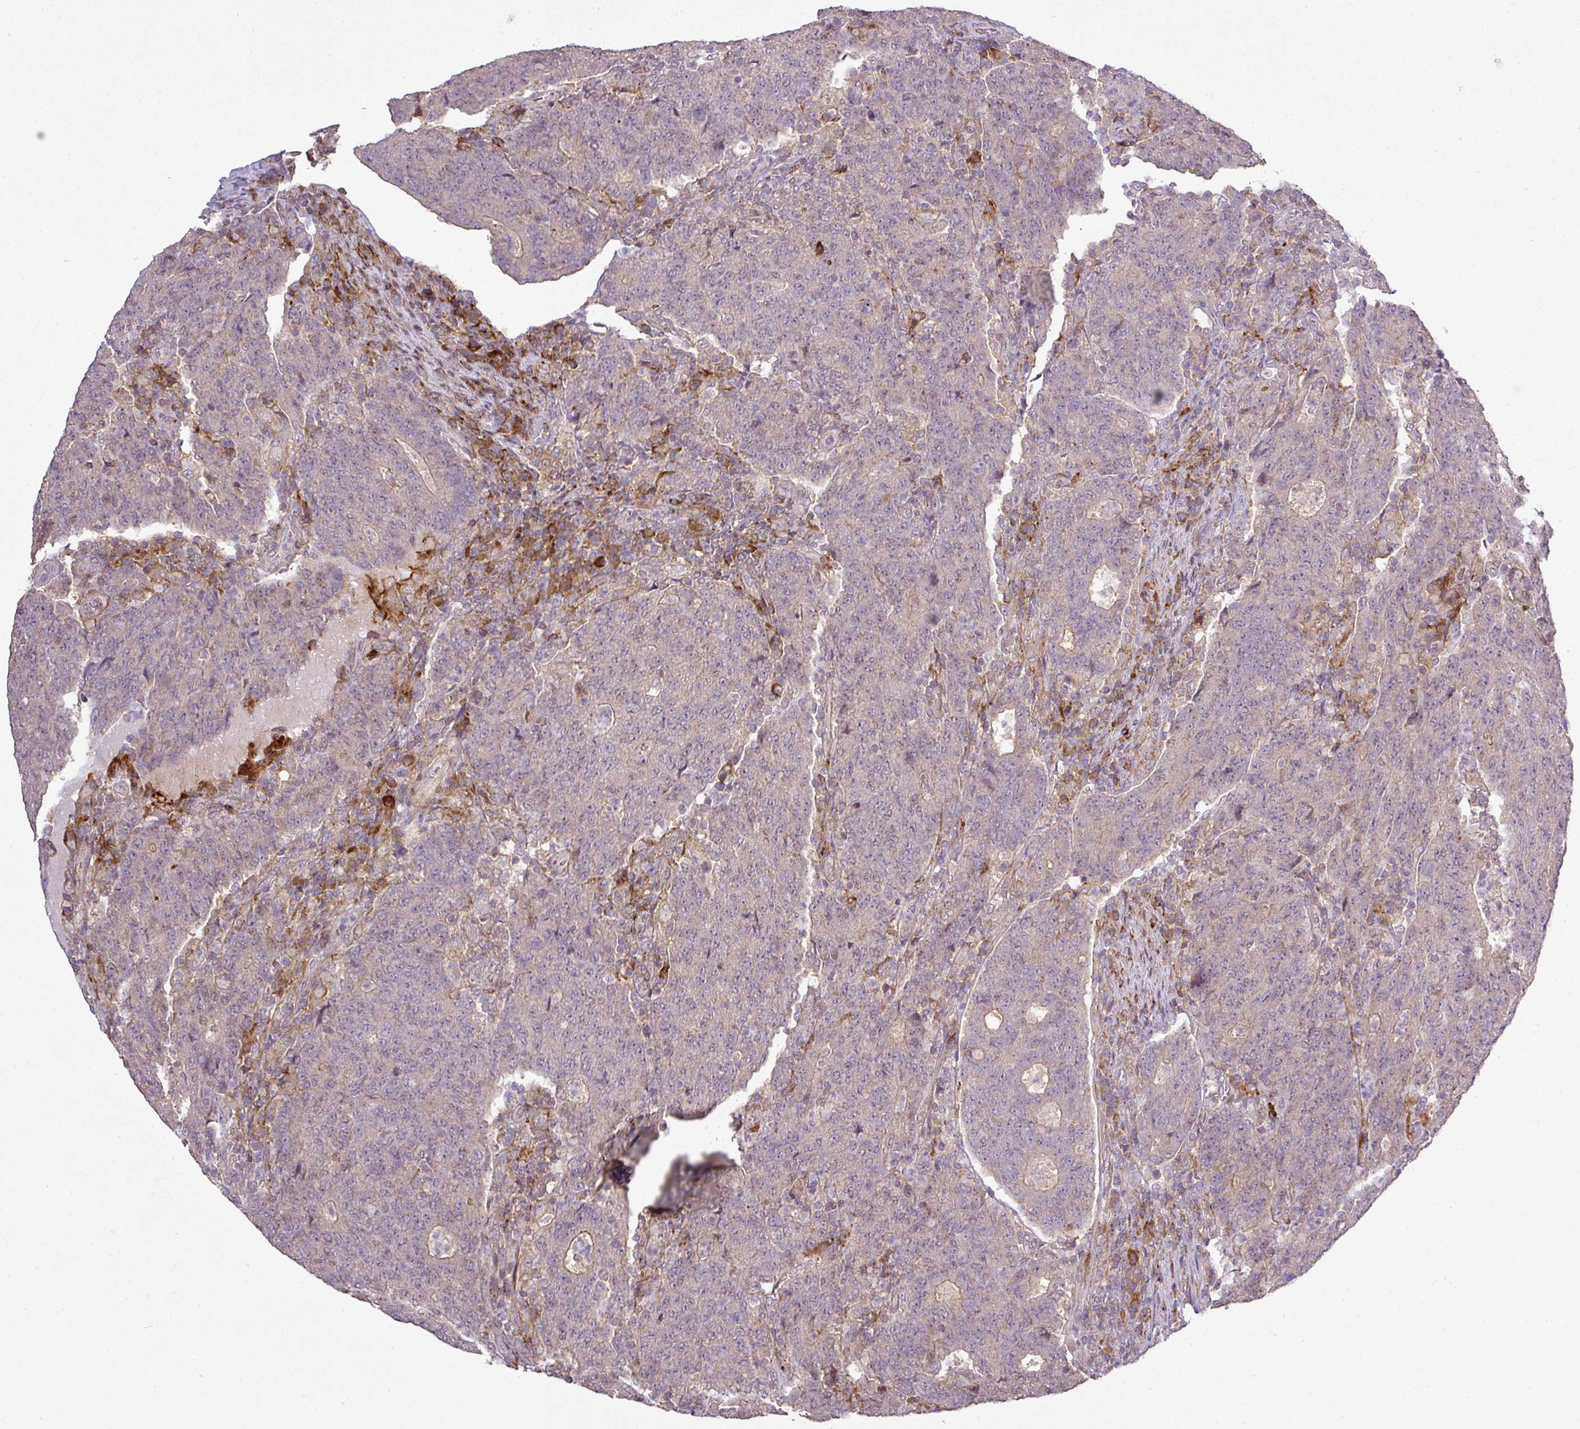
{"staining": {"intensity": "negative", "quantity": "none", "location": "none"}, "tissue": "colorectal cancer", "cell_type": "Tumor cells", "image_type": "cancer", "snomed": [{"axis": "morphology", "description": "Adenocarcinoma, NOS"}, {"axis": "topography", "description": "Colon"}], "caption": "A histopathology image of adenocarcinoma (colorectal) stained for a protein reveals no brown staining in tumor cells.", "gene": "TPRA1", "patient": {"sex": "female", "age": 75}}